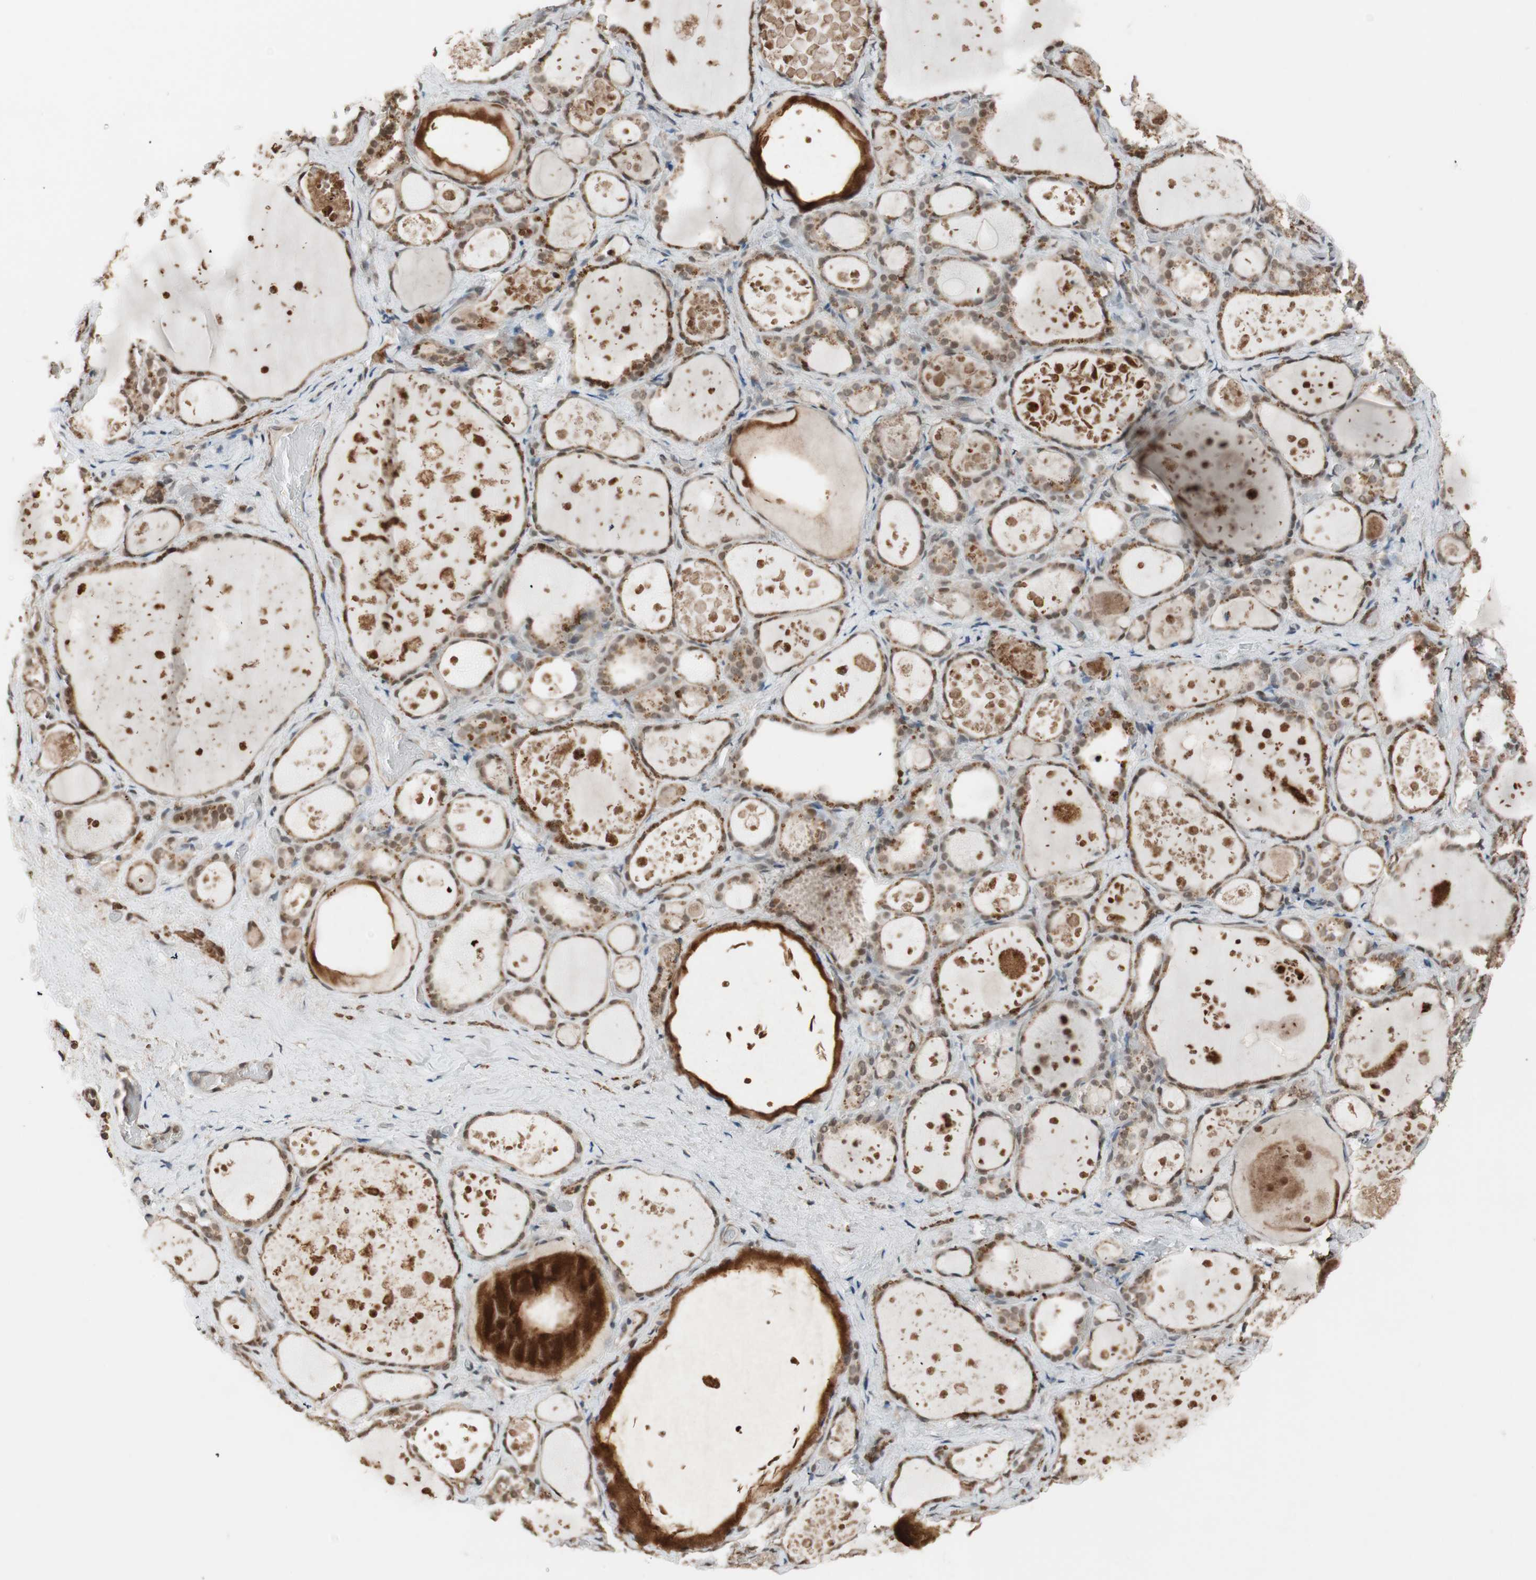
{"staining": {"intensity": "moderate", "quantity": "25%-75%", "location": "nuclear"}, "tissue": "thyroid gland", "cell_type": "Glandular cells", "image_type": "normal", "snomed": [{"axis": "morphology", "description": "Normal tissue, NOS"}, {"axis": "topography", "description": "Thyroid gland"}], "caption": "Immunohistochemistry (IHC) staining of normal thyroid gland, which exhibits medium levels of moderate nuclear positivity in about 25%-75% of glandular cells indicating moderate nuclear protein staining. The staining was performed using DAB (3,3'-diaminobenzidine) (brown) for protein detection and nuclei were counterstained in hematoxylin (blue).", "gene": "DRAP1", "patient": {"sex": "female", "age": 75}}